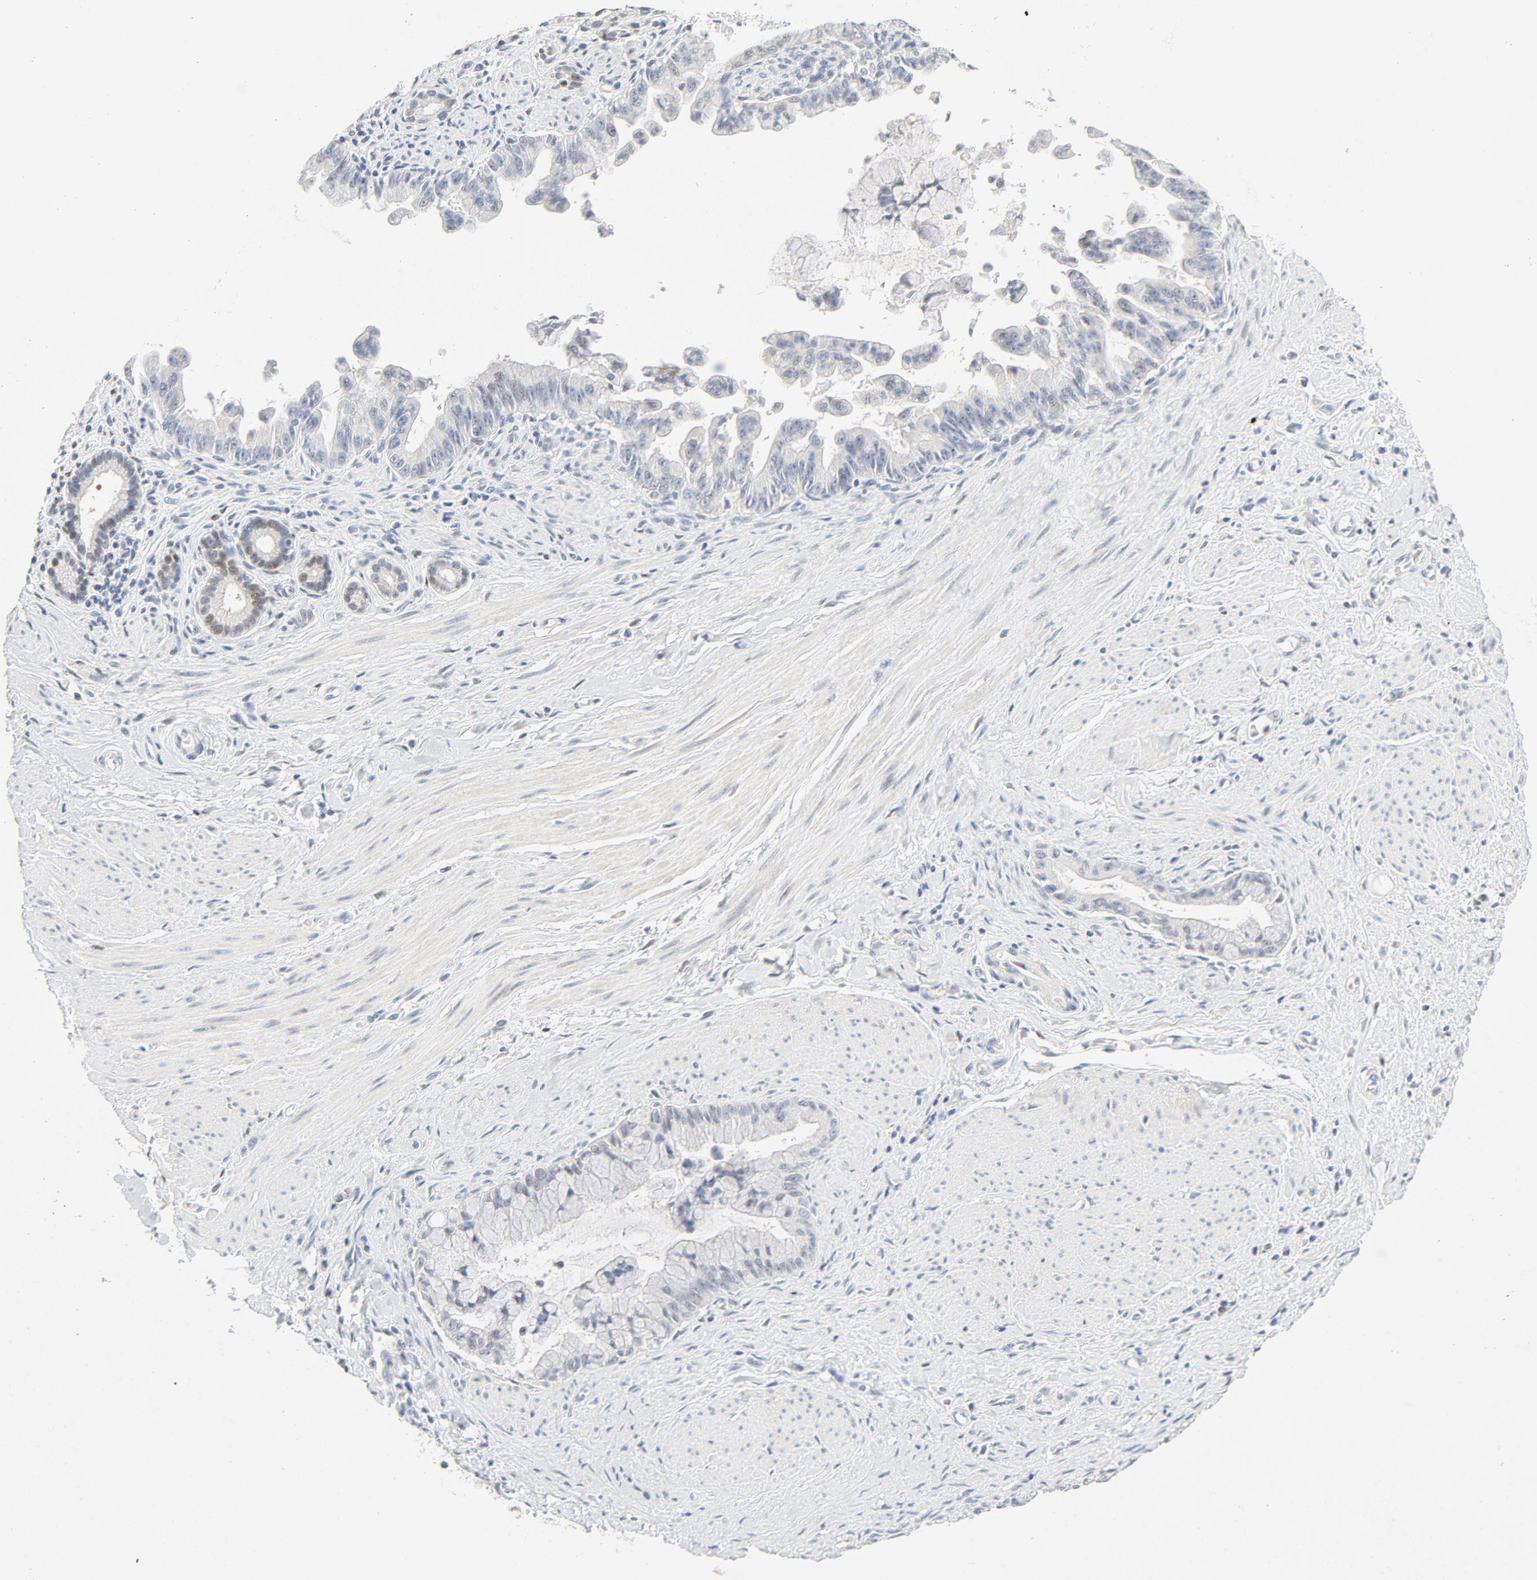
{"staining": {"intensity": "weak", "quantity": "<25%", "location": "cytoplasmic/membranous,nuclear"}, "tissue": "pancreatic cancer", "cell_type": "Tumor cells", "image_type": "cancer", "snomed": [{"axis": "morphology", "description": "Adenocarcinoma, NOS"}, {"axis": "topography", "description": "Pancreas"}], "caption": "Tumor cells show no significant protein expression in pancreatic adenocarcinoma. (DAB (3,3'-diaminobenzidine) immunohistochemistry (IHC) with hematoxylin counter stain).", "gene": "PGM1", "patient": {"sex": "male", "age": 59}}